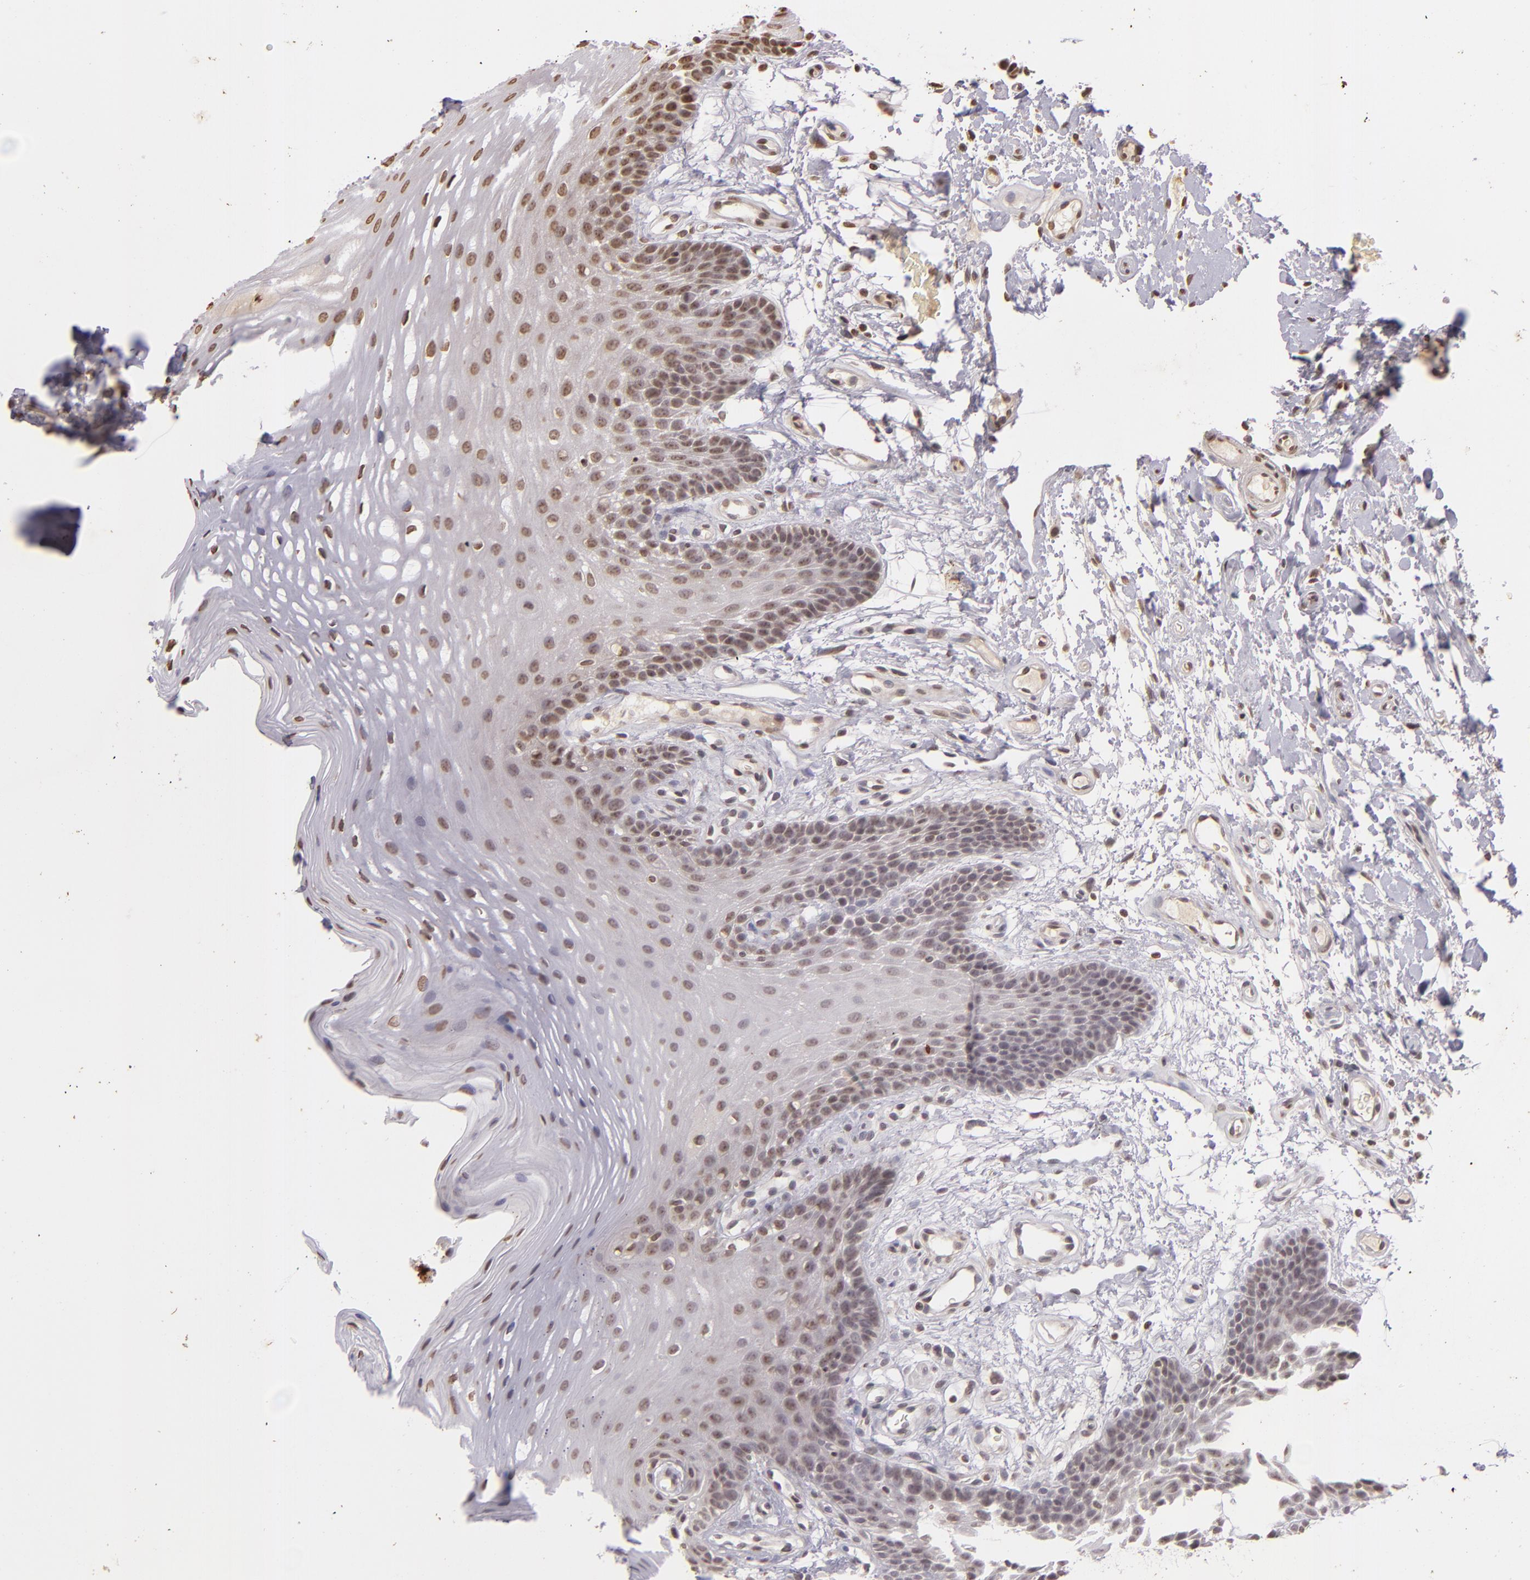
{"staining": {"intensity": "moderate", "quantity": ">75%", "location": "nuclear"}, "tissue": "oral mucosa", "cell_type": "Squamous epithelial cells", "image_type": "normal", "snomed": [{"axis": "morphology", "description": "Normal tissue, NOS"}, {"axis": "topography", "description": "Oral tissue"}], "caption": "A micrograph showing moderate nuclear positivity in approximately >75% of squamous epithelial cells in unremarkable oral mucosa, as visualized by brown immunohistochemical staining.", "gene": "THRB", "patient": {"sex": "male", "age": 62}}